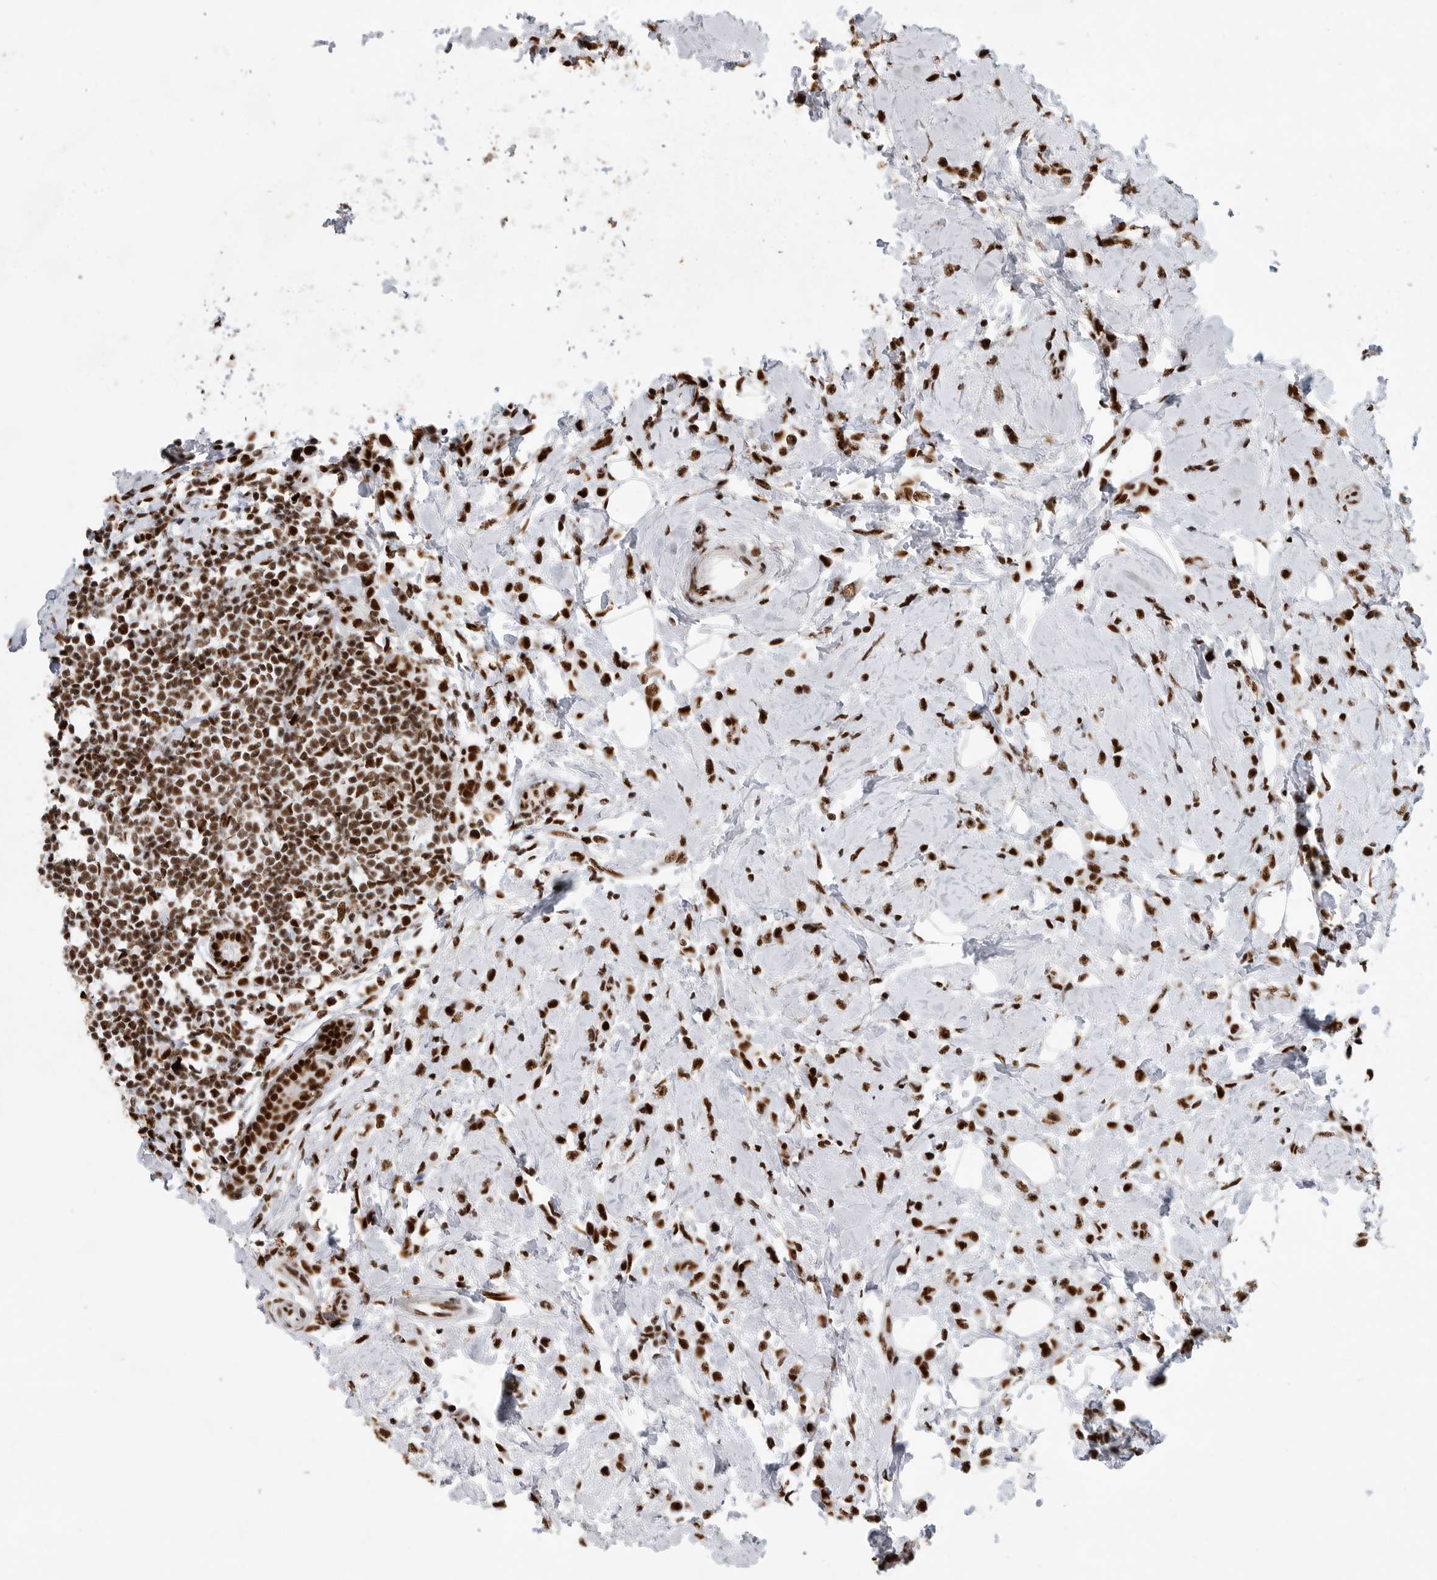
{"staining": {"intensity": "strong", "quantity": ">75%", "location": "nuclear"}, "tissue": "breast cancer", "cell_type": "Tumor cells", "image_type": "cancer", "snomed": [{"axis": "morphology", "description": "Lobular carcinoma"}, {"axis": "topography", "description": "Breast"}], "caption": "Breast cancer (lobular carcinoma) was stained to show a protein in brown. There is high levels of strong nuclear expression in about >75% of tumor cells.", "gene": "BCLAF1", "patient": {"sex": "female", "age": 47}}